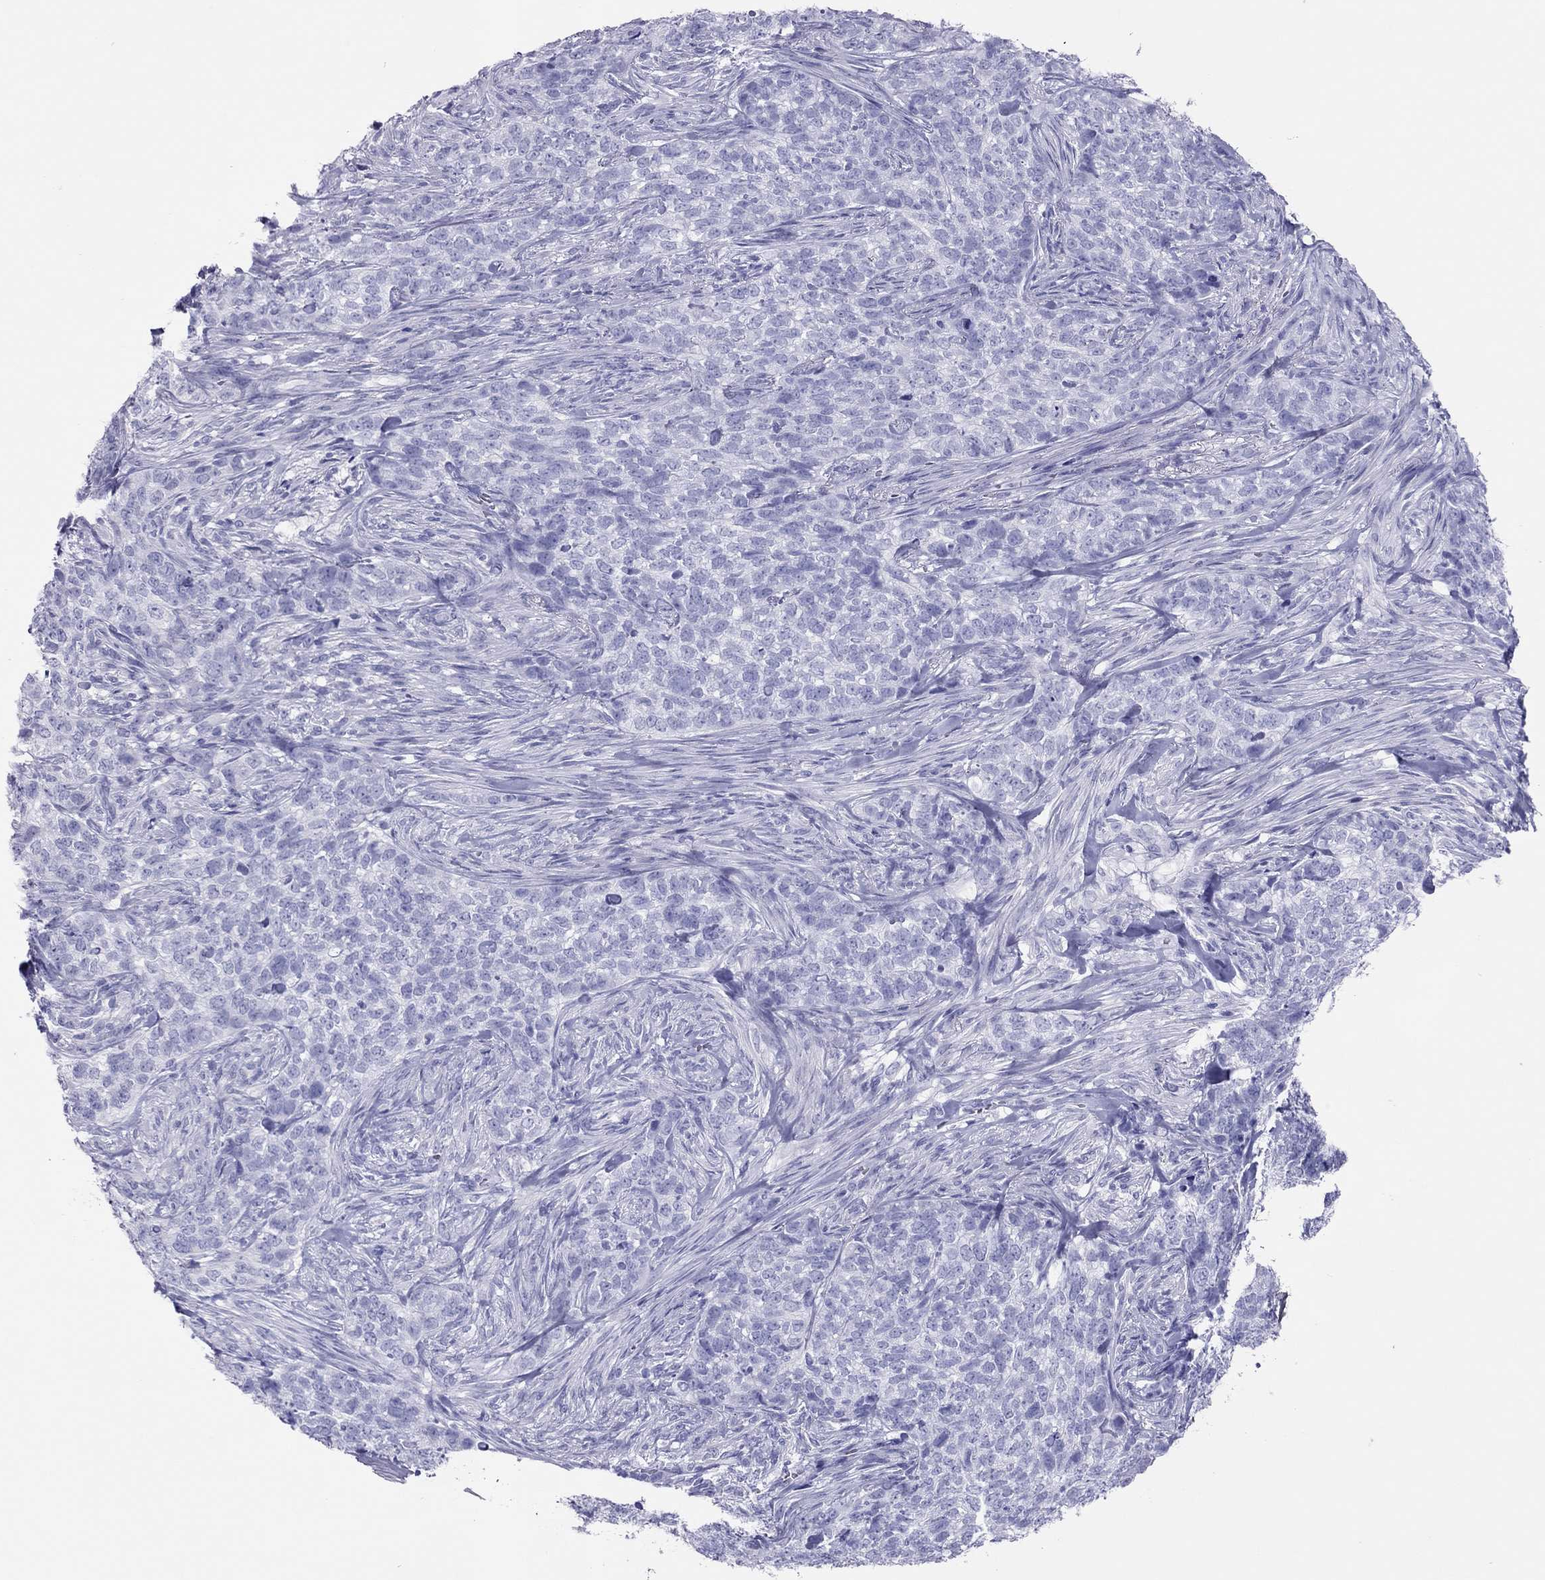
{"staining": {"intensity": "negative", "quantity": "none", "location": "none"}, "tissue": "skin cancer", "cell_type": "Tumor cells", "image_type": "cancer", "snomed": [{"axis": "morphology", "description": "Basal cell carcinoma"}, {"axis": "topography", "description": "Skin"}], "caption": "Basal cell carcinoma (skin) was stained to show a protein in brown. There is no significant positivity in tumor cells.", "gene": "TSHB", "patient": {"sex": "female", "age": 69}}